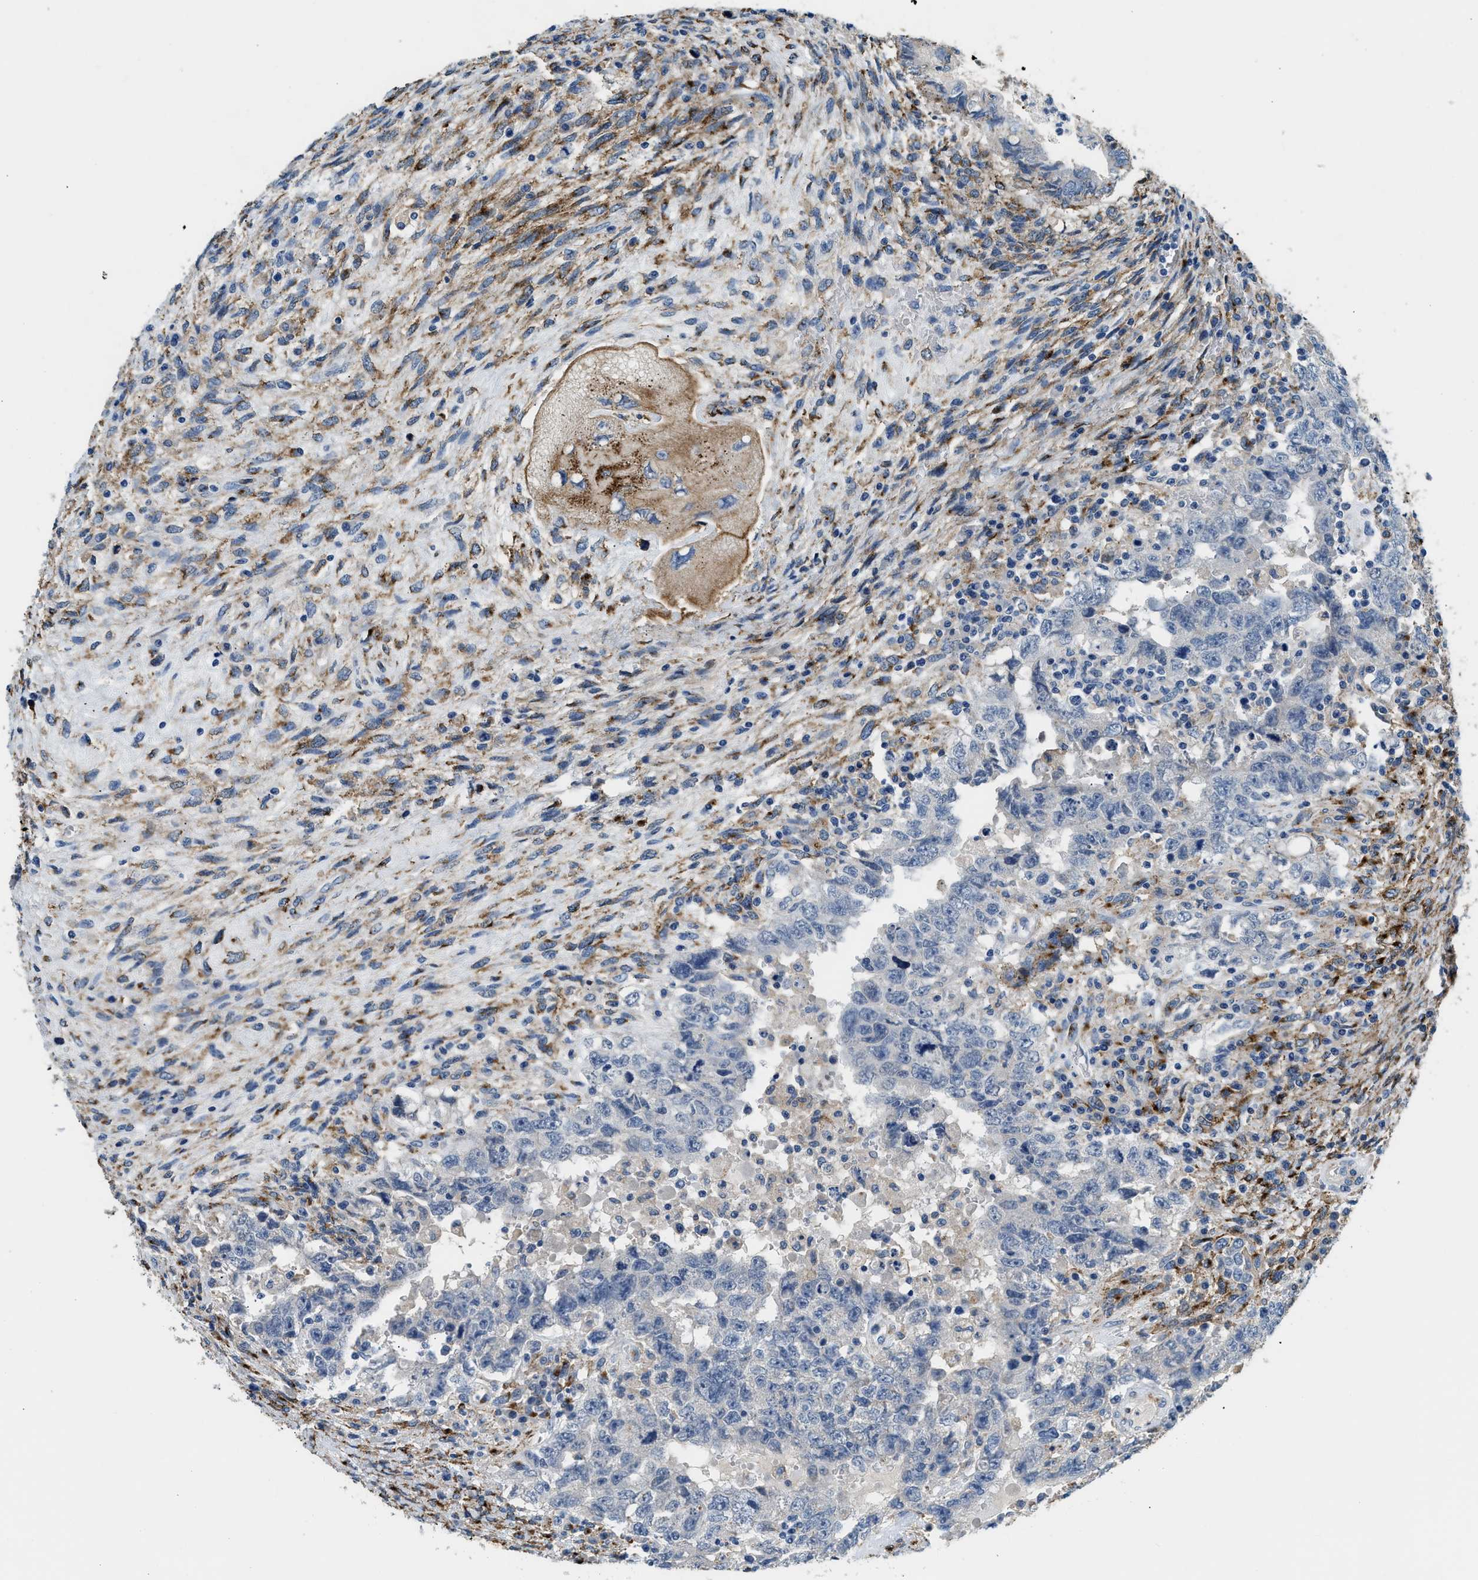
{"staining": {"intensity": "negative", "quantity": "none", "location": "none"}, "tissue": "testis cancer", "cell_type": "Tumor cells", "image_type": "cancer", "snomed": [{"axis": "morphology", "description": "Carcinoma, Embryonal, NOS"}, {"axis": "topography", "description": "Testis"}], "caption": "DAB (3,3'-diaminobenzidine) immunohistochemical staining of human testis cancer exhibits no significant positivity in tumor cells.", "gene": "LRP1", "patient": {"sex": "male", "age": 26}}